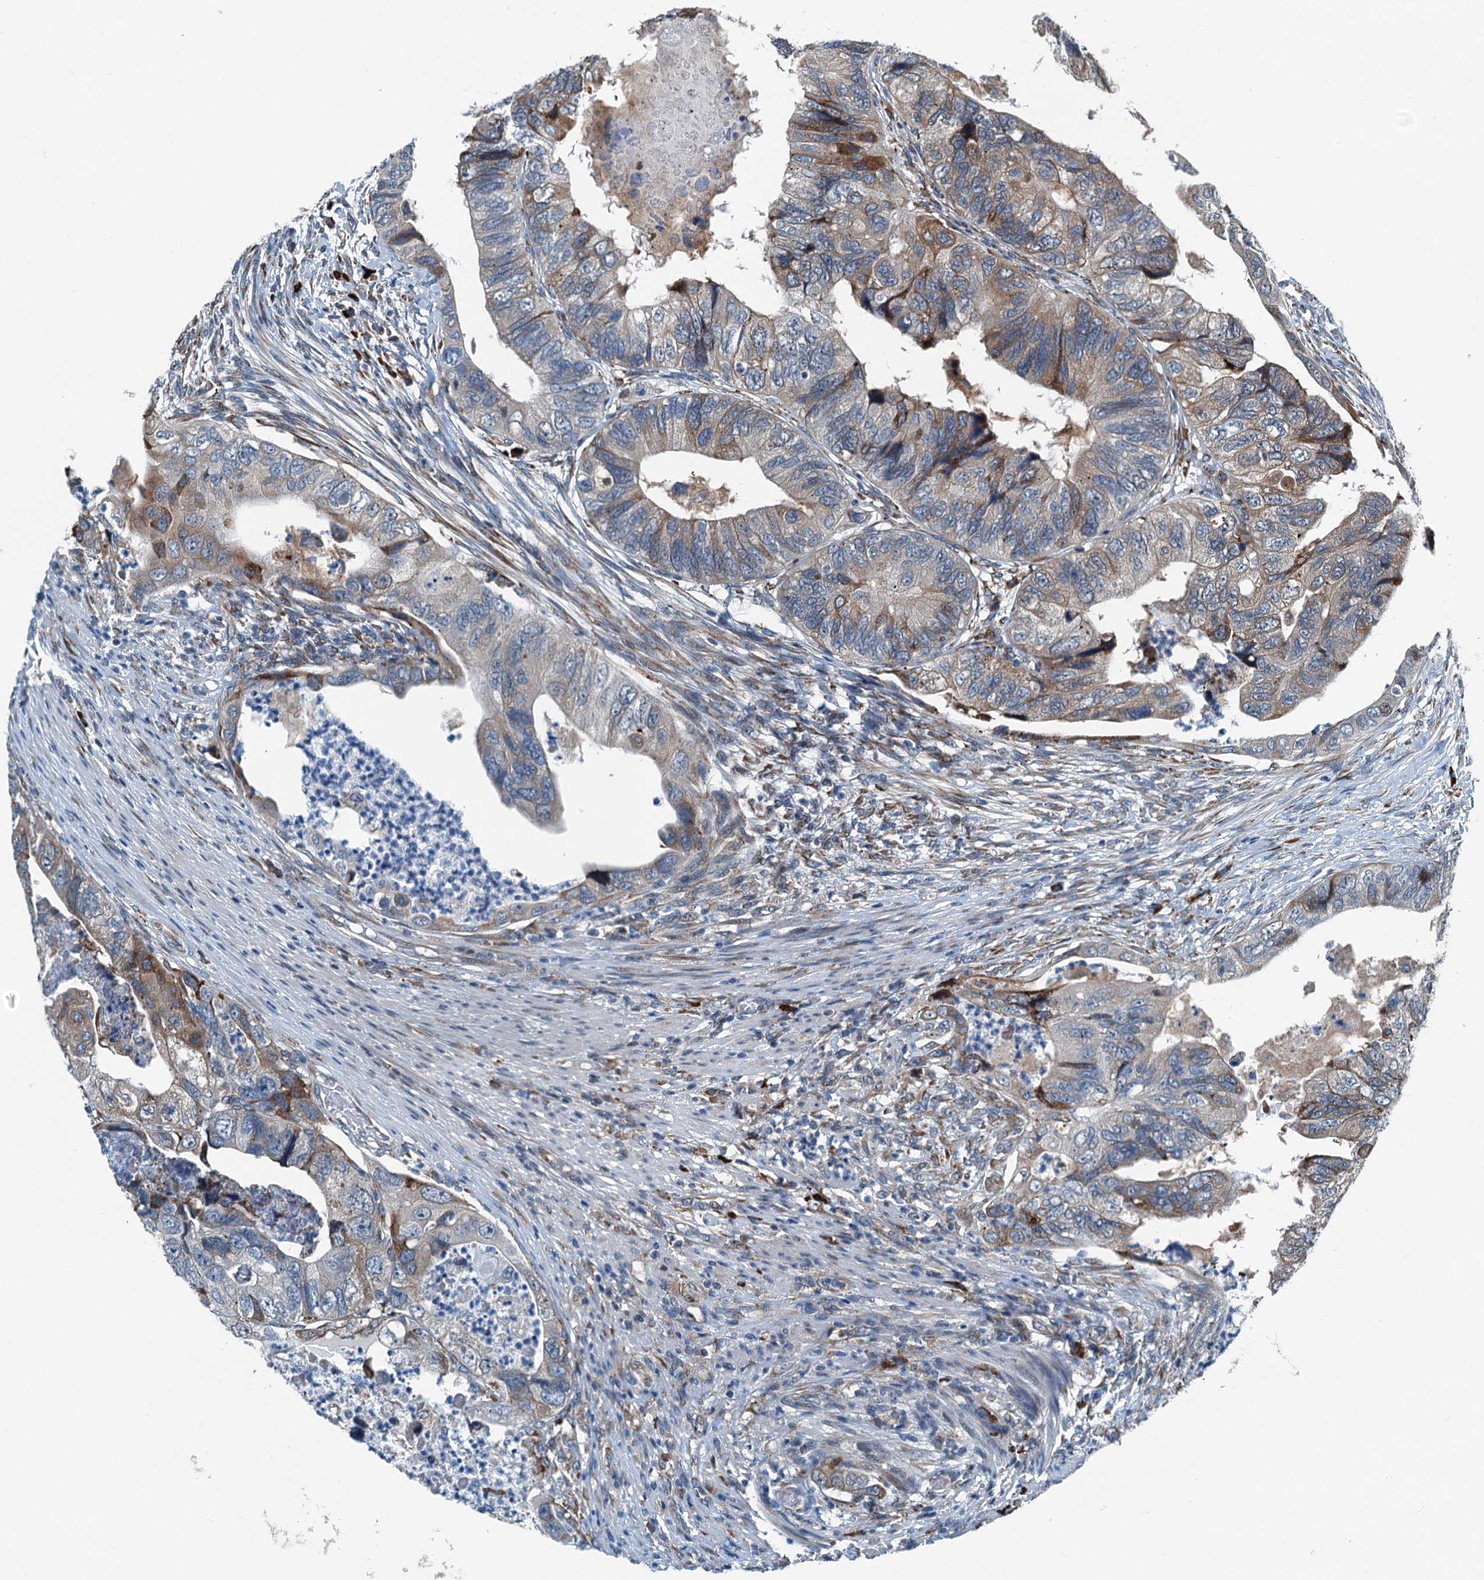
{"staining": {"intensity": "moderate", "quantity": "<25%", "location": "cytoplasmic/membranous"}, "tissue": "colorectal cancer", "cell_type": "Tumor cells", "image_type": "cancer", "snomed": [{"axis": "morphology", "description": "Adenocarcinoma, NOS"}, {"axis": "topography", "description": "Rectum"}], "caption": "An image of human colorectal cancer stained for a protein exhibits moderate cytoplasmic/membranous brown staining in tumor cells. The staining is performed using DAB (3,3'-diaminobenzidine) brown chromogen to label protein expression. The nuclei are counter-stained blue using hematoxylin.", "gene": "TAMALIN", "patient": {"sex": "male", "age": 63}}